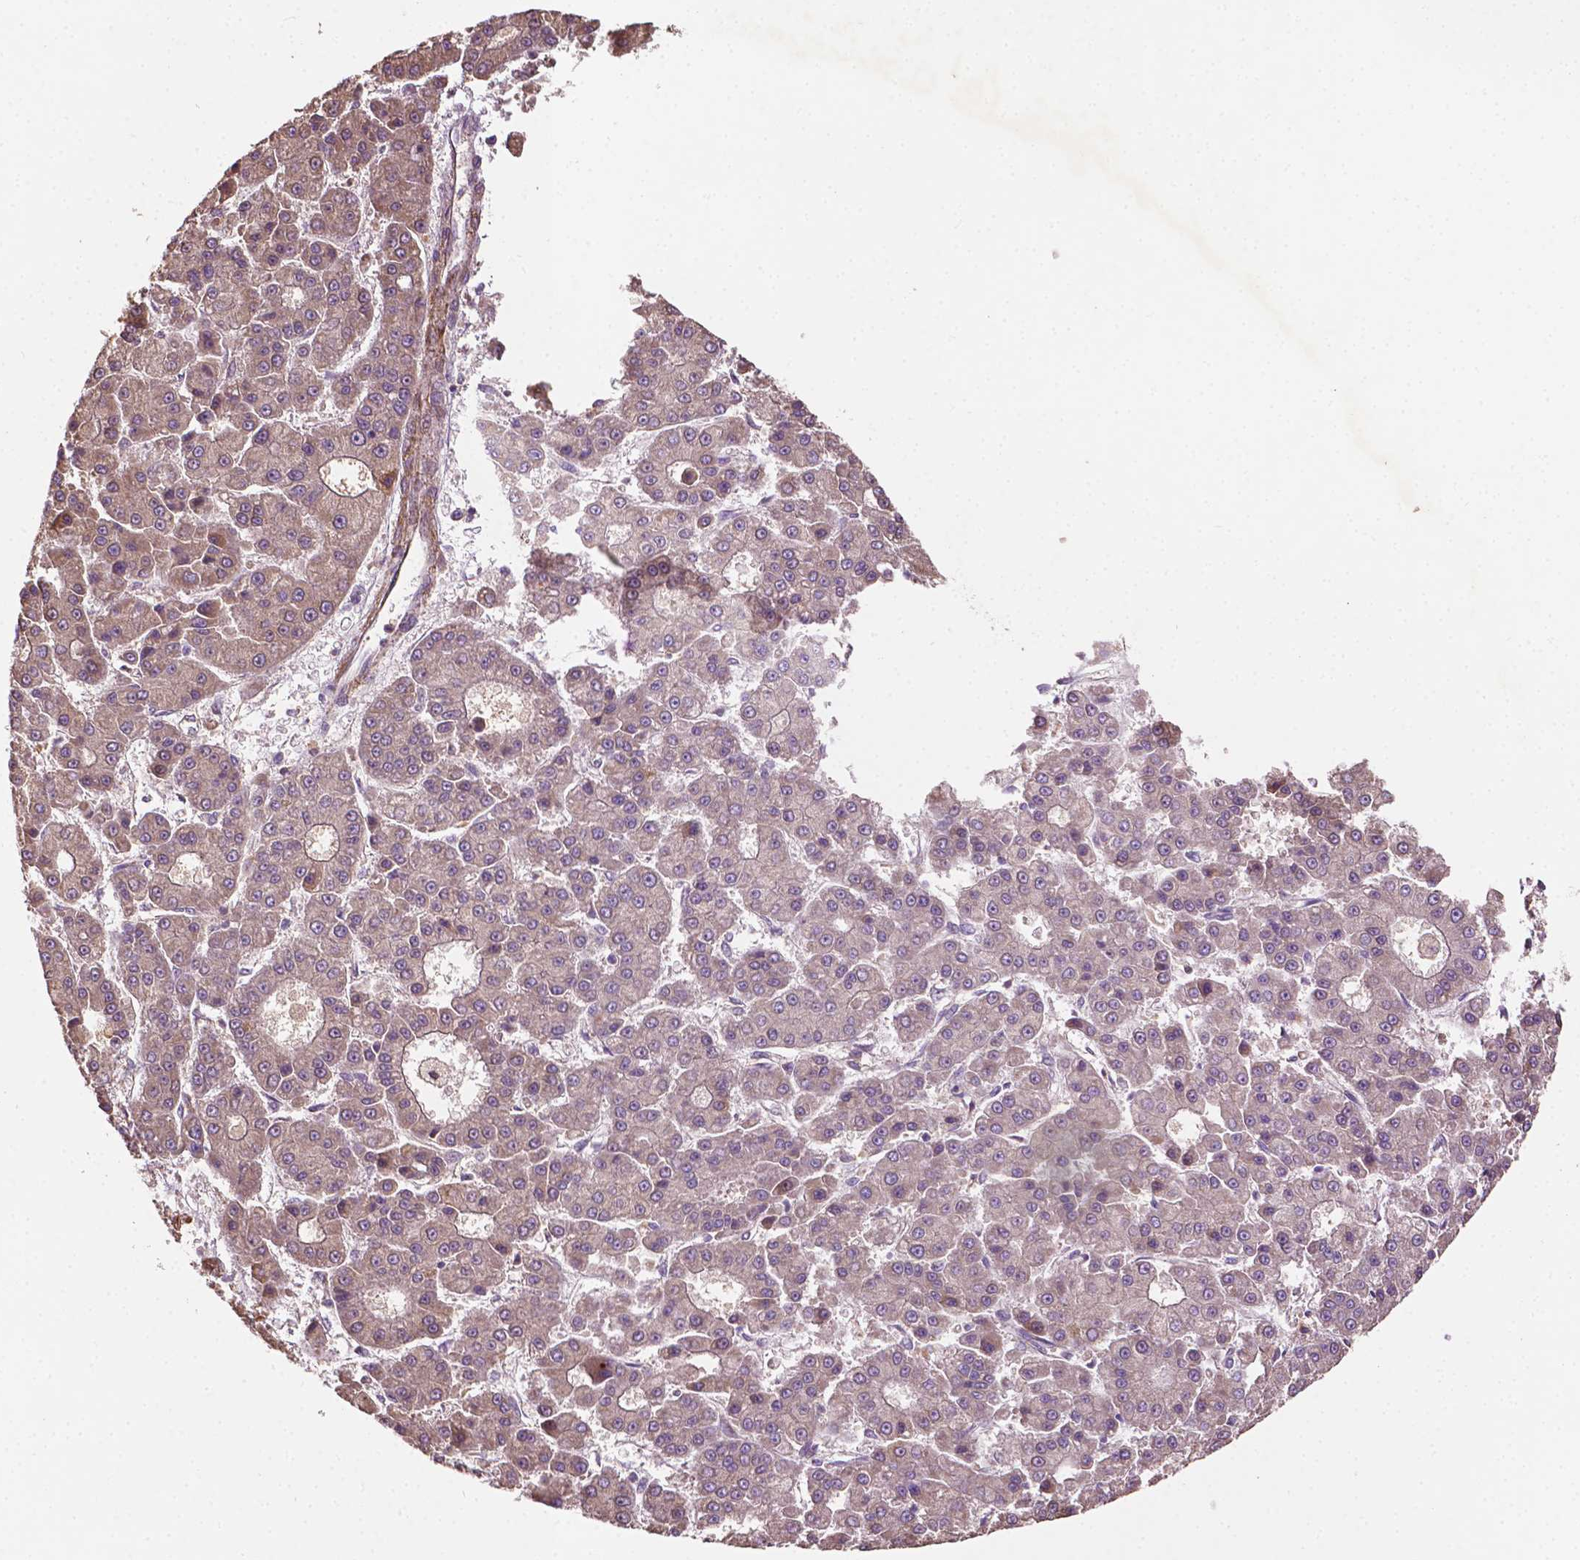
{"staining": {"intensity": "weak", "quantity": "25%-75%", "location": "cytoplasmic/membranous"}, "tissue": "liver cancer", "cell_type": "Tumor cells", "image_type": "cancer", "snomed": [{"axis": "morphology", "description": "Carcinoma, Hepatocellular, NOS"}, {"axis": "topography", "description": "Liver"}], "caption": "High-power microscopy captured an IHC histopathology image of hepatocellular carcinoma (liver), revealing weak cytoplasmic/membranous expression in about 25%-75% of tumor cells.", "gene": "LRR1", "patient": {"sex": "male", "age": 70}}